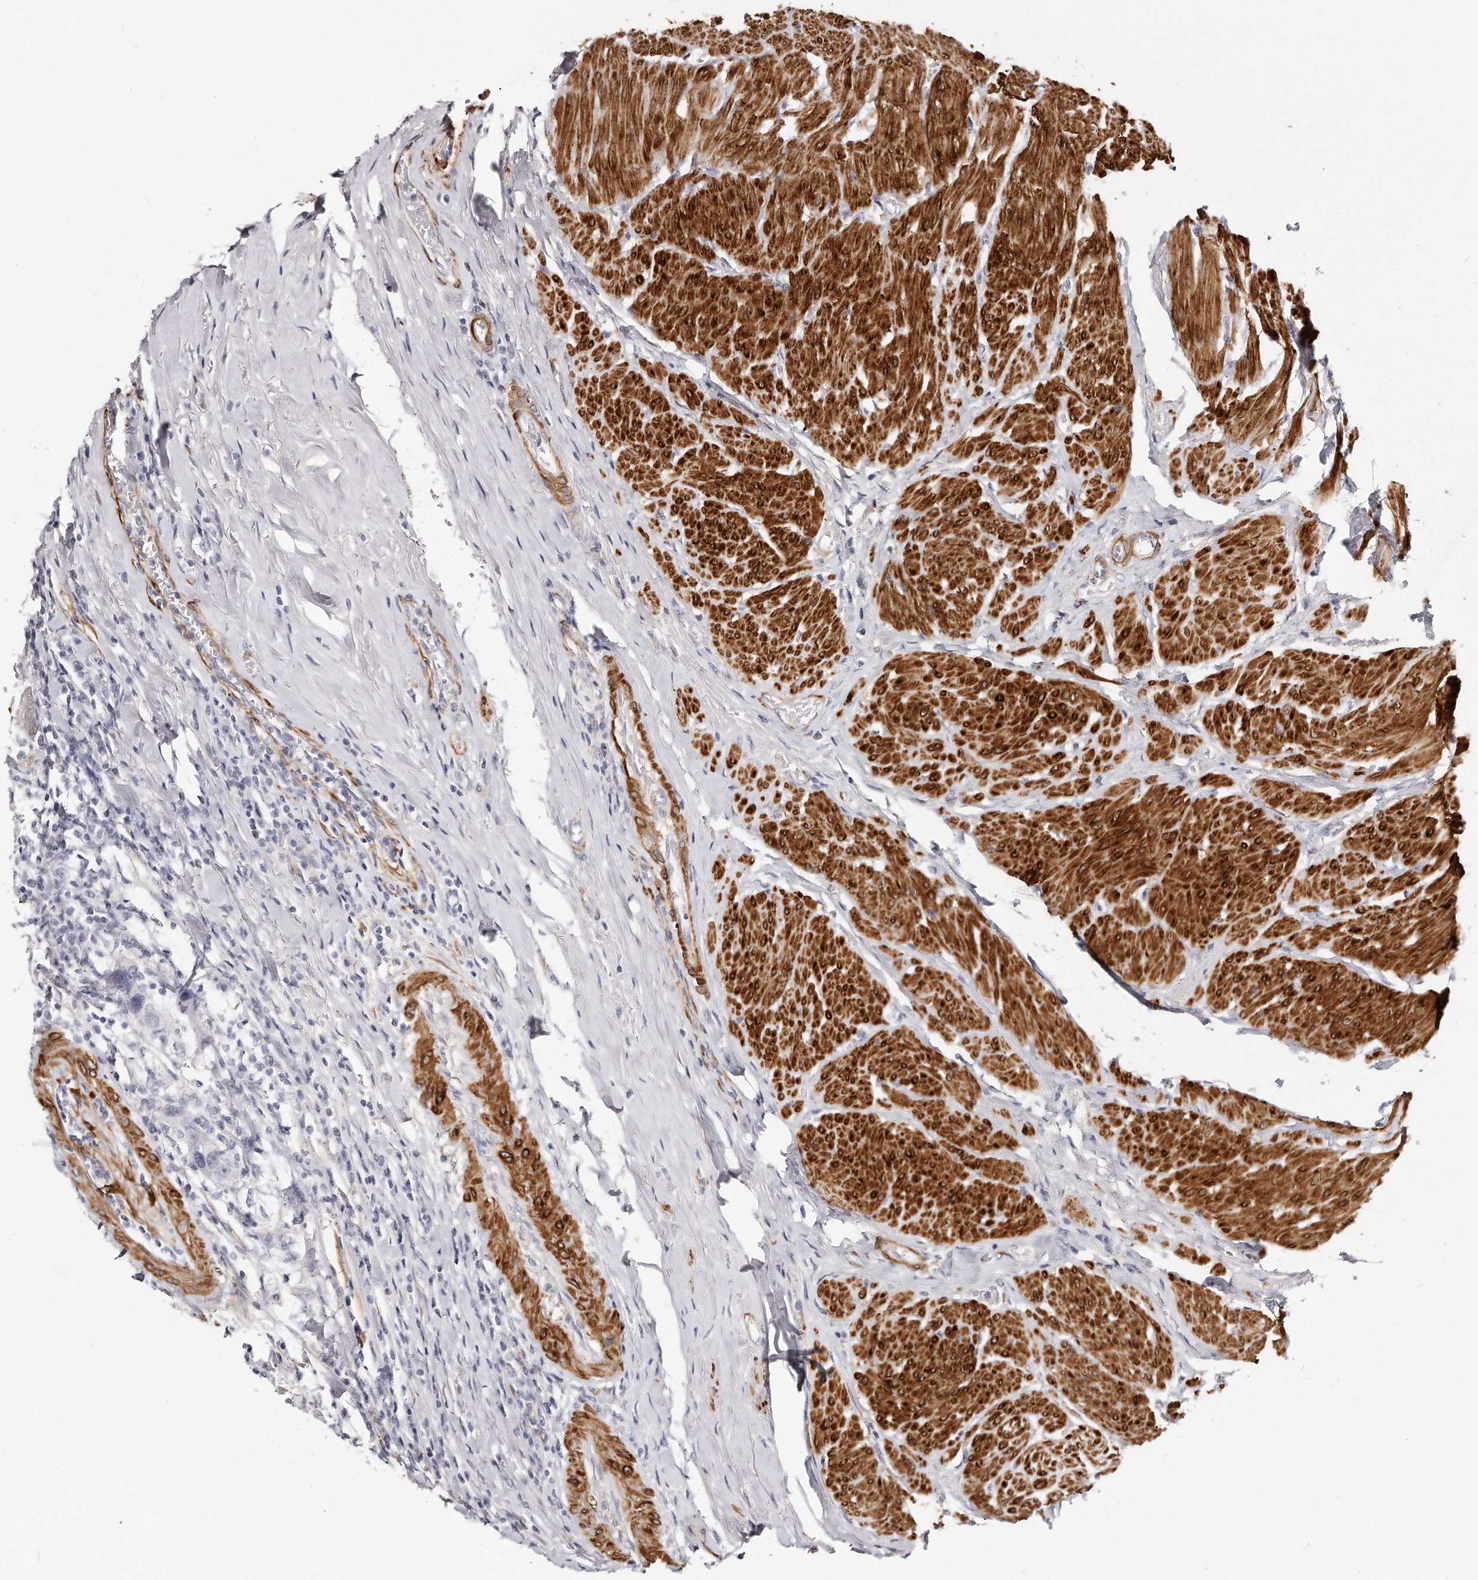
{"staining": {"intensity": "negative", "quantity": "none", "location": "none"}, "tissue": "urothelial cancer", "cell_type": "Tumor cells", "image_type": "cancer", "snomed": [{"axis": "morphology", "description": "Urothelial carcinoma, High grade"}, {"axis": "topography", "description": "Urinary bladder"}], "caption": "DAB (3,3'-diaminobenzidine) immunohistochemical staining of high-grade urothelial carcinoma reveals no significant expression in tumor cells.", "gene": "LMOD1", "patient": {"sex": "female", "age": 80}}